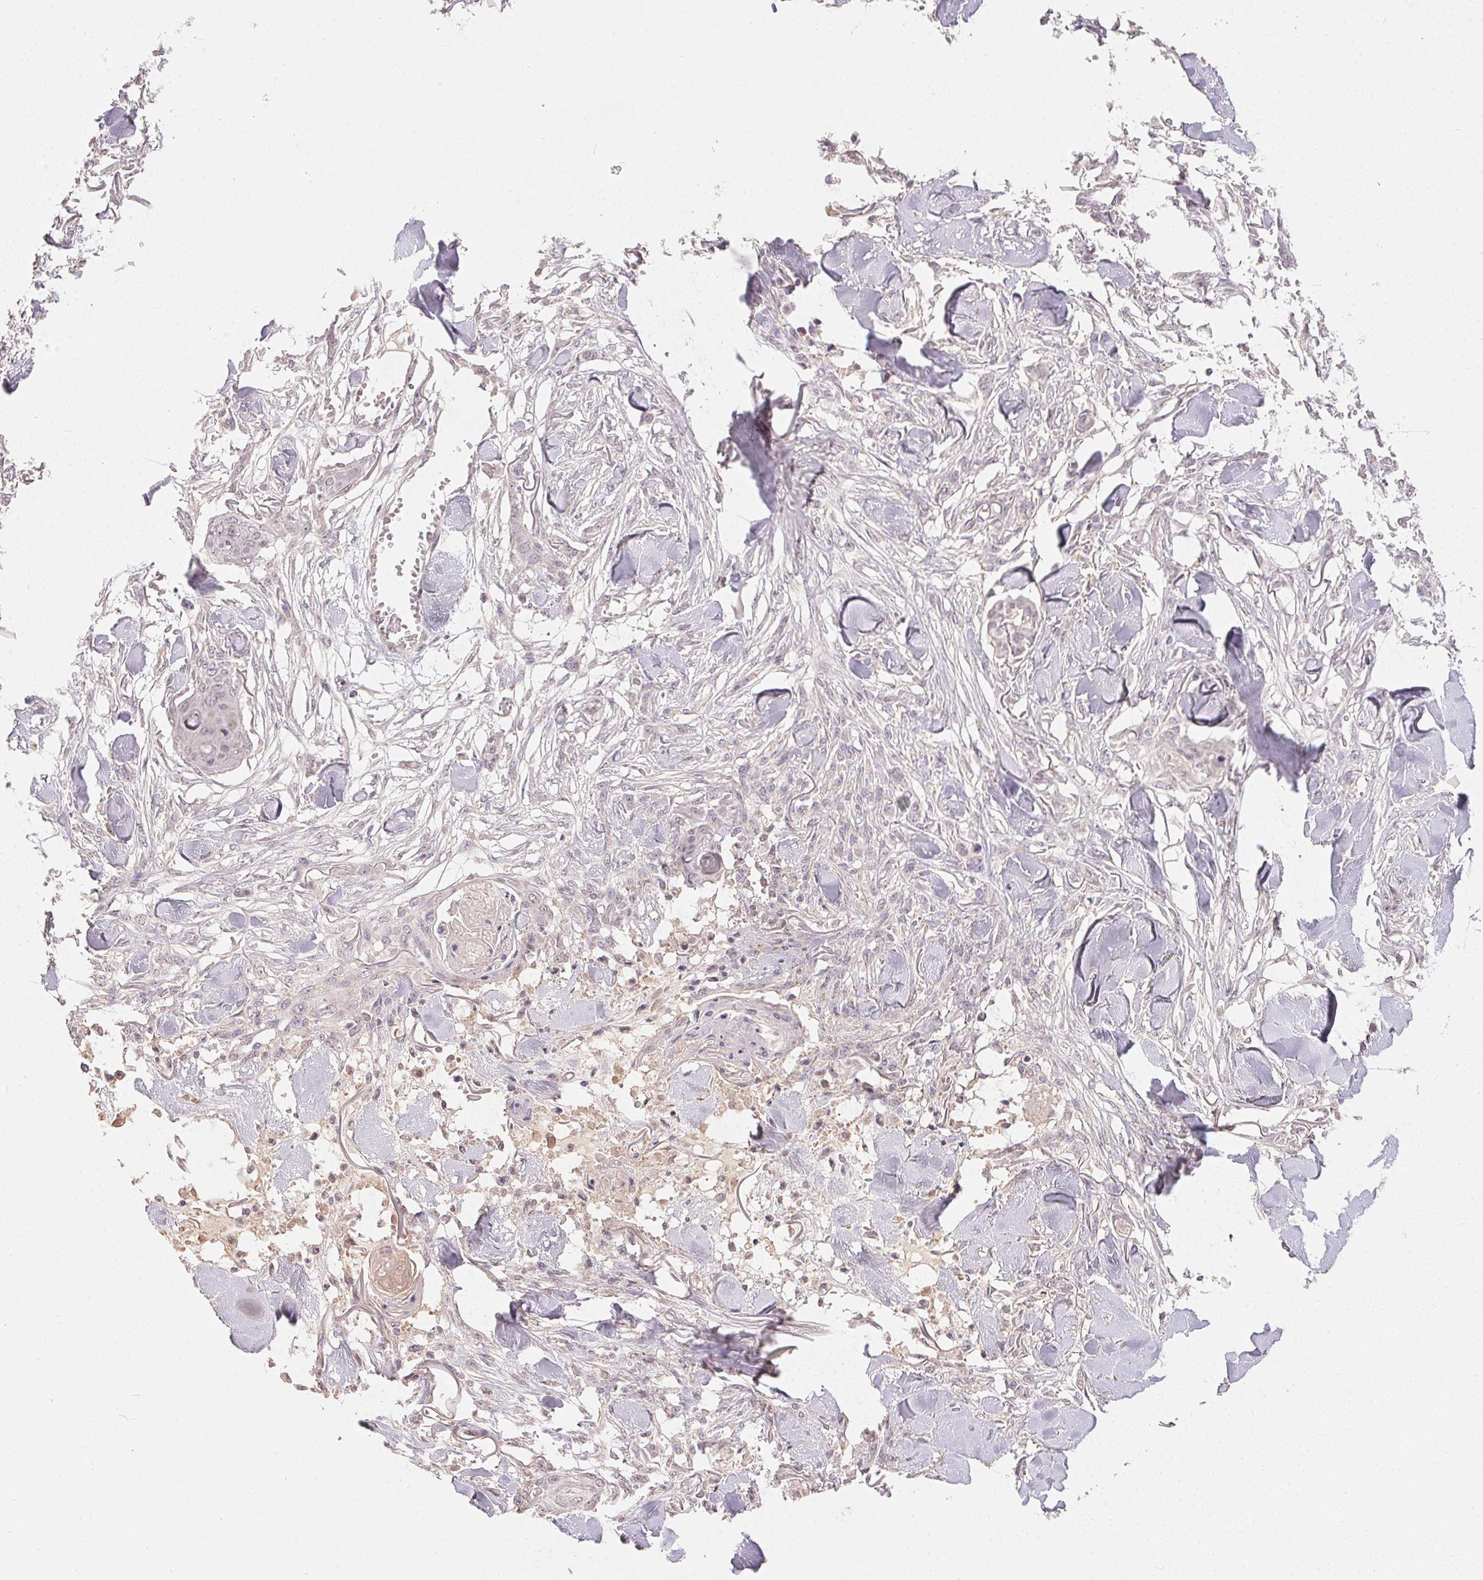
{"staining": {"intensity": "negative", "quantity": "none", "location": "none"}, "tissue": "skin cancer", "cell_type": "Tumor cells", "image_type": "cancer", "snomed": [{"axis": "morphology", "description": "Squamous cell carcinoma, NOS"}, {"axis": "topography", "description": "Skin"}], "caption": "Immunohistochemistry (IHC) image of neoplastic tissue: human skin cancer stained with DAB (3,3'-diaminobenzidine) reveals no significant protein positivity in tumor cells.", "gene": "CLASP1", "patient": {"sex": "female", "age": 59}}